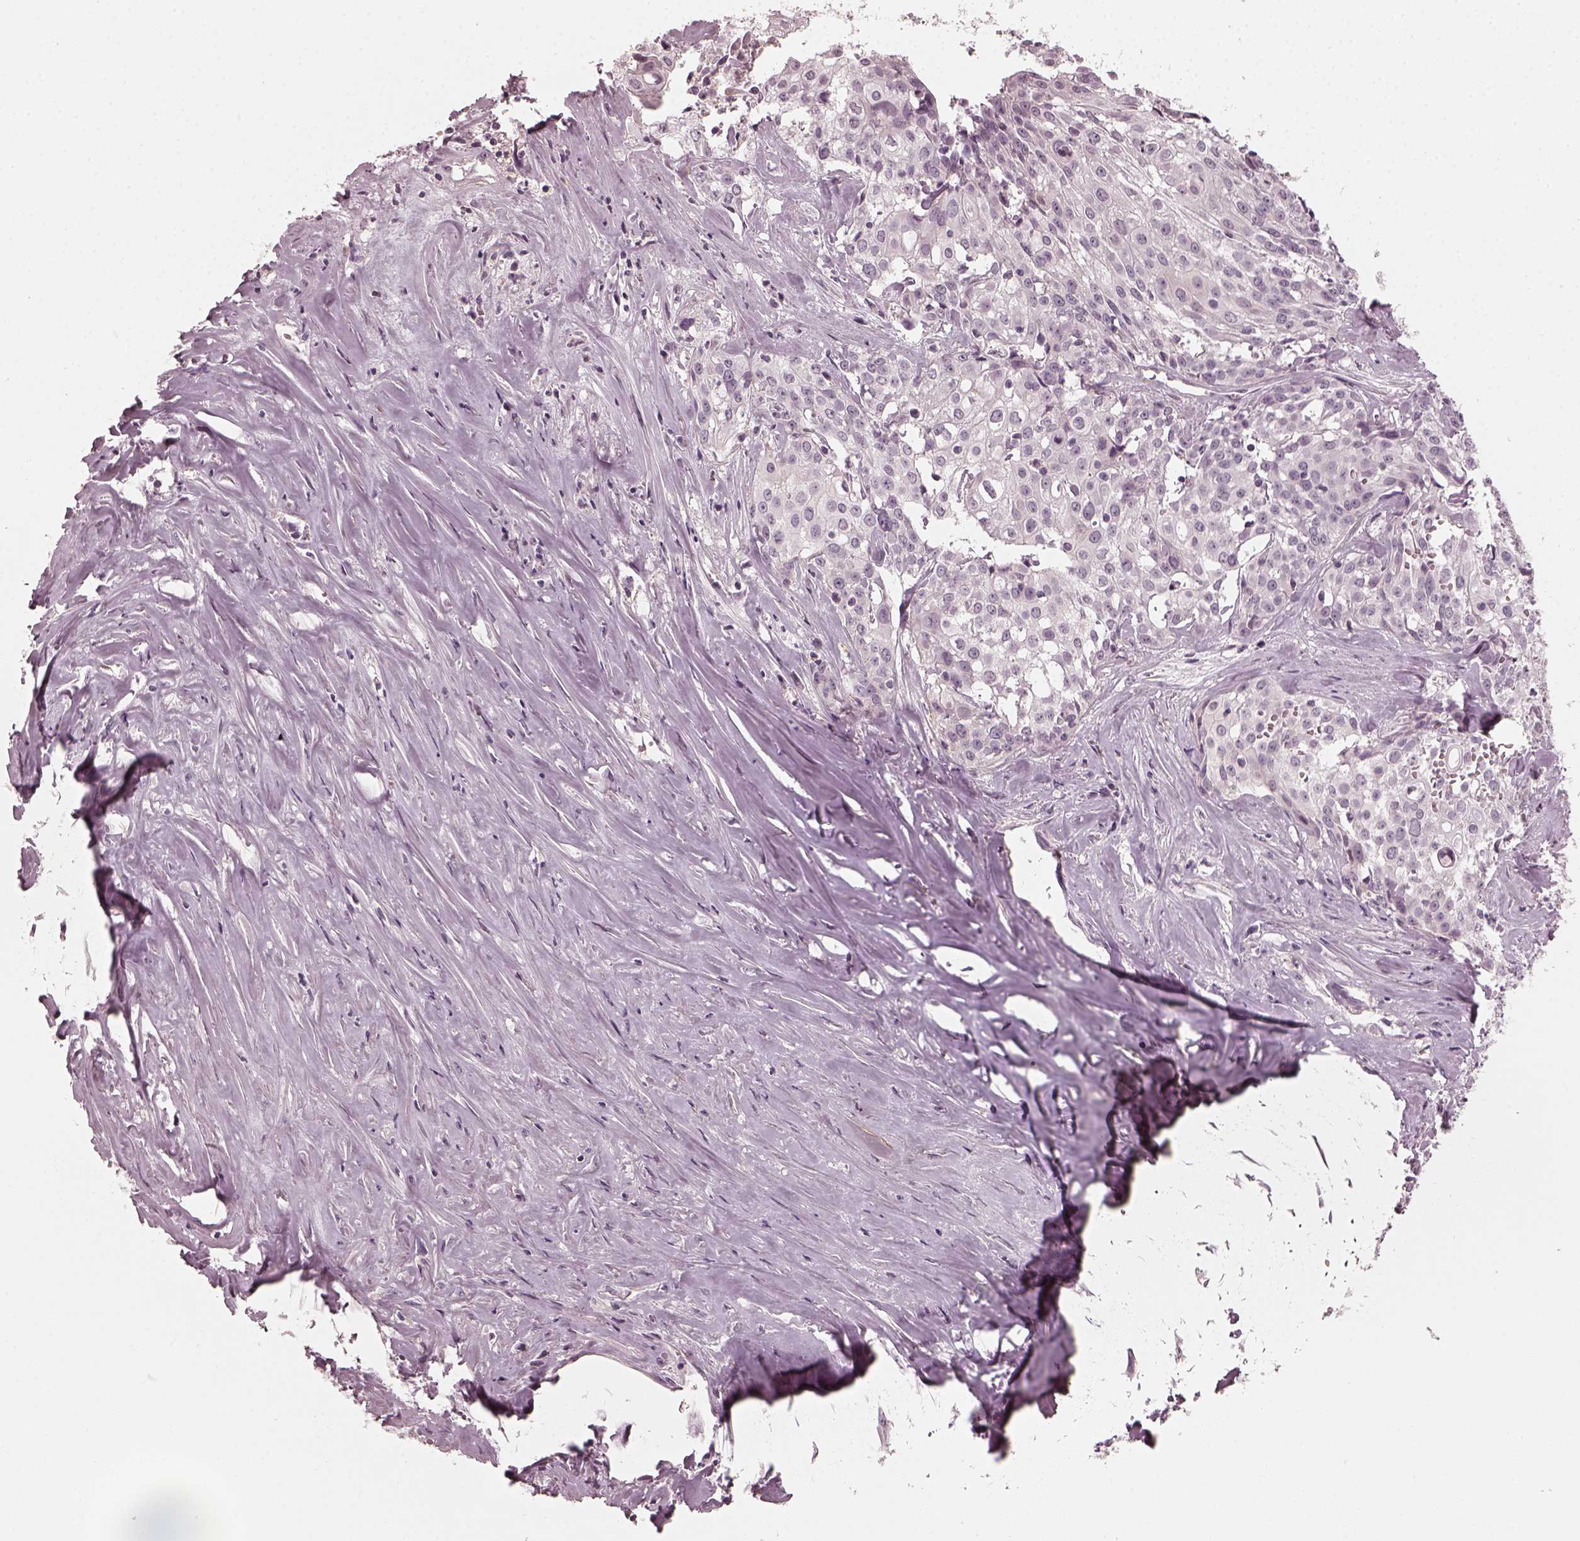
{"staining": {"intensity": "negative", "quantity": "none", "location": "none"}, "tissue": "cervical cancer", "cell_type": "Tumor cells", "image_type": "cancer", "snomed": [{"axis": "morphology", "description": "Squamous cell carcinoma, NOS"}, {"axis": "topography", "description": "Cervix"}], "caption": "High magnification brightfield microscopy of cervical cancer (squamous cell carcinoma) stained with DAB (brown) and counterstained with hematoxylin (blue): tumor cells show no significant staining. (Stains: DAB immunohistochemistry with hematoxylin counter stain, Microscopy: brightfield microscopy at high magnification).", "gene": "CHIT1", "patient": {"sex": "female", "age": 39}}